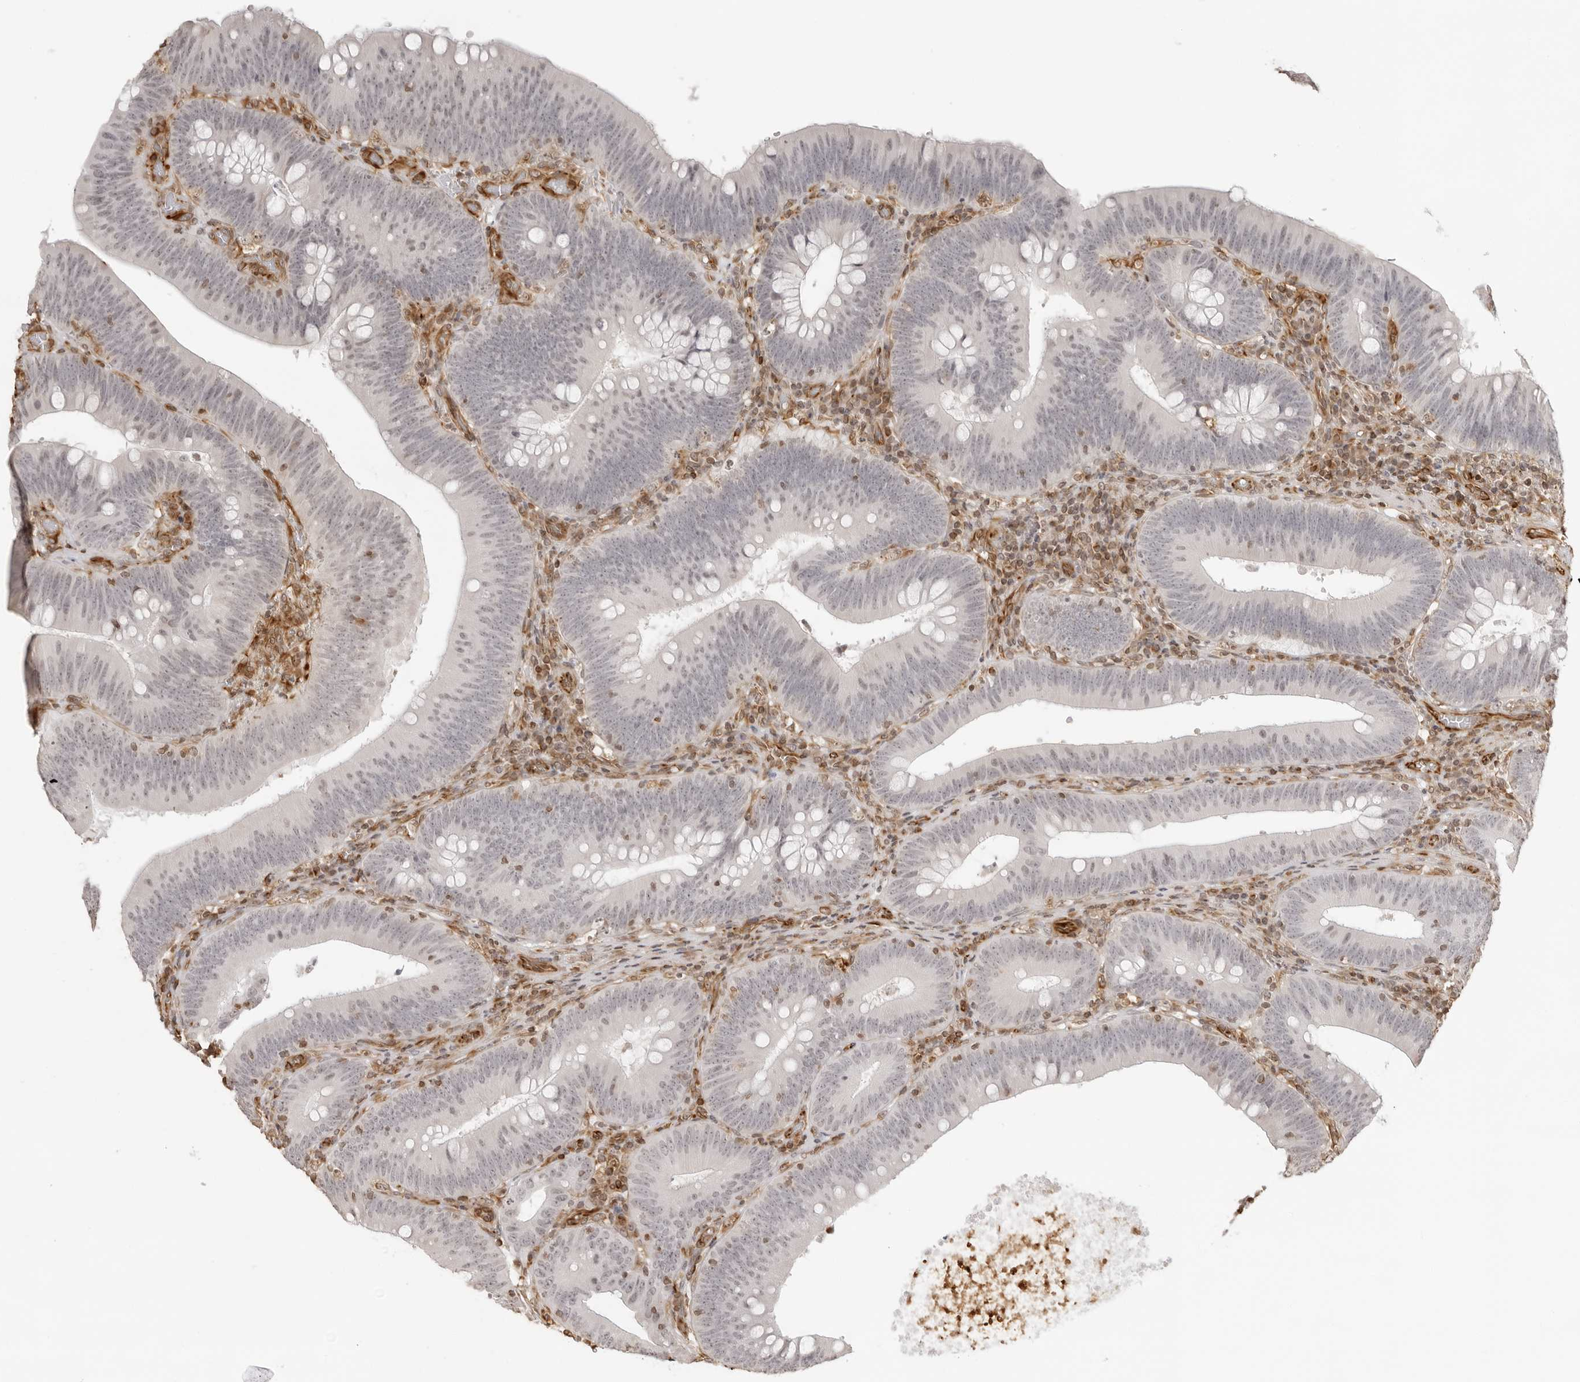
{"staining": {"intensity": "negative", "quantity": "none", "location": "none"}, "tissue": "colorectal cancer", "cell_type": "Tumor cells", "image_type": "cancer", "snomed": [{"axis": "morphology", "description": "Normal tissue, NOS"}, {"axis": "topography", "description": "Colon"}], "caption": "High power microscopy image of an immunohistochemistry (IHC) micrograph of colorectal cancer, revealing no significant positivity in tumor cells. (Stains: DAB immunohistochemistry (IHC) with hematoxylin counter stain, Microscopy: brightfield microscopy at high magnification).", "gene": "DYNLT5", "patient": {"sex": "female", "age": 82}}